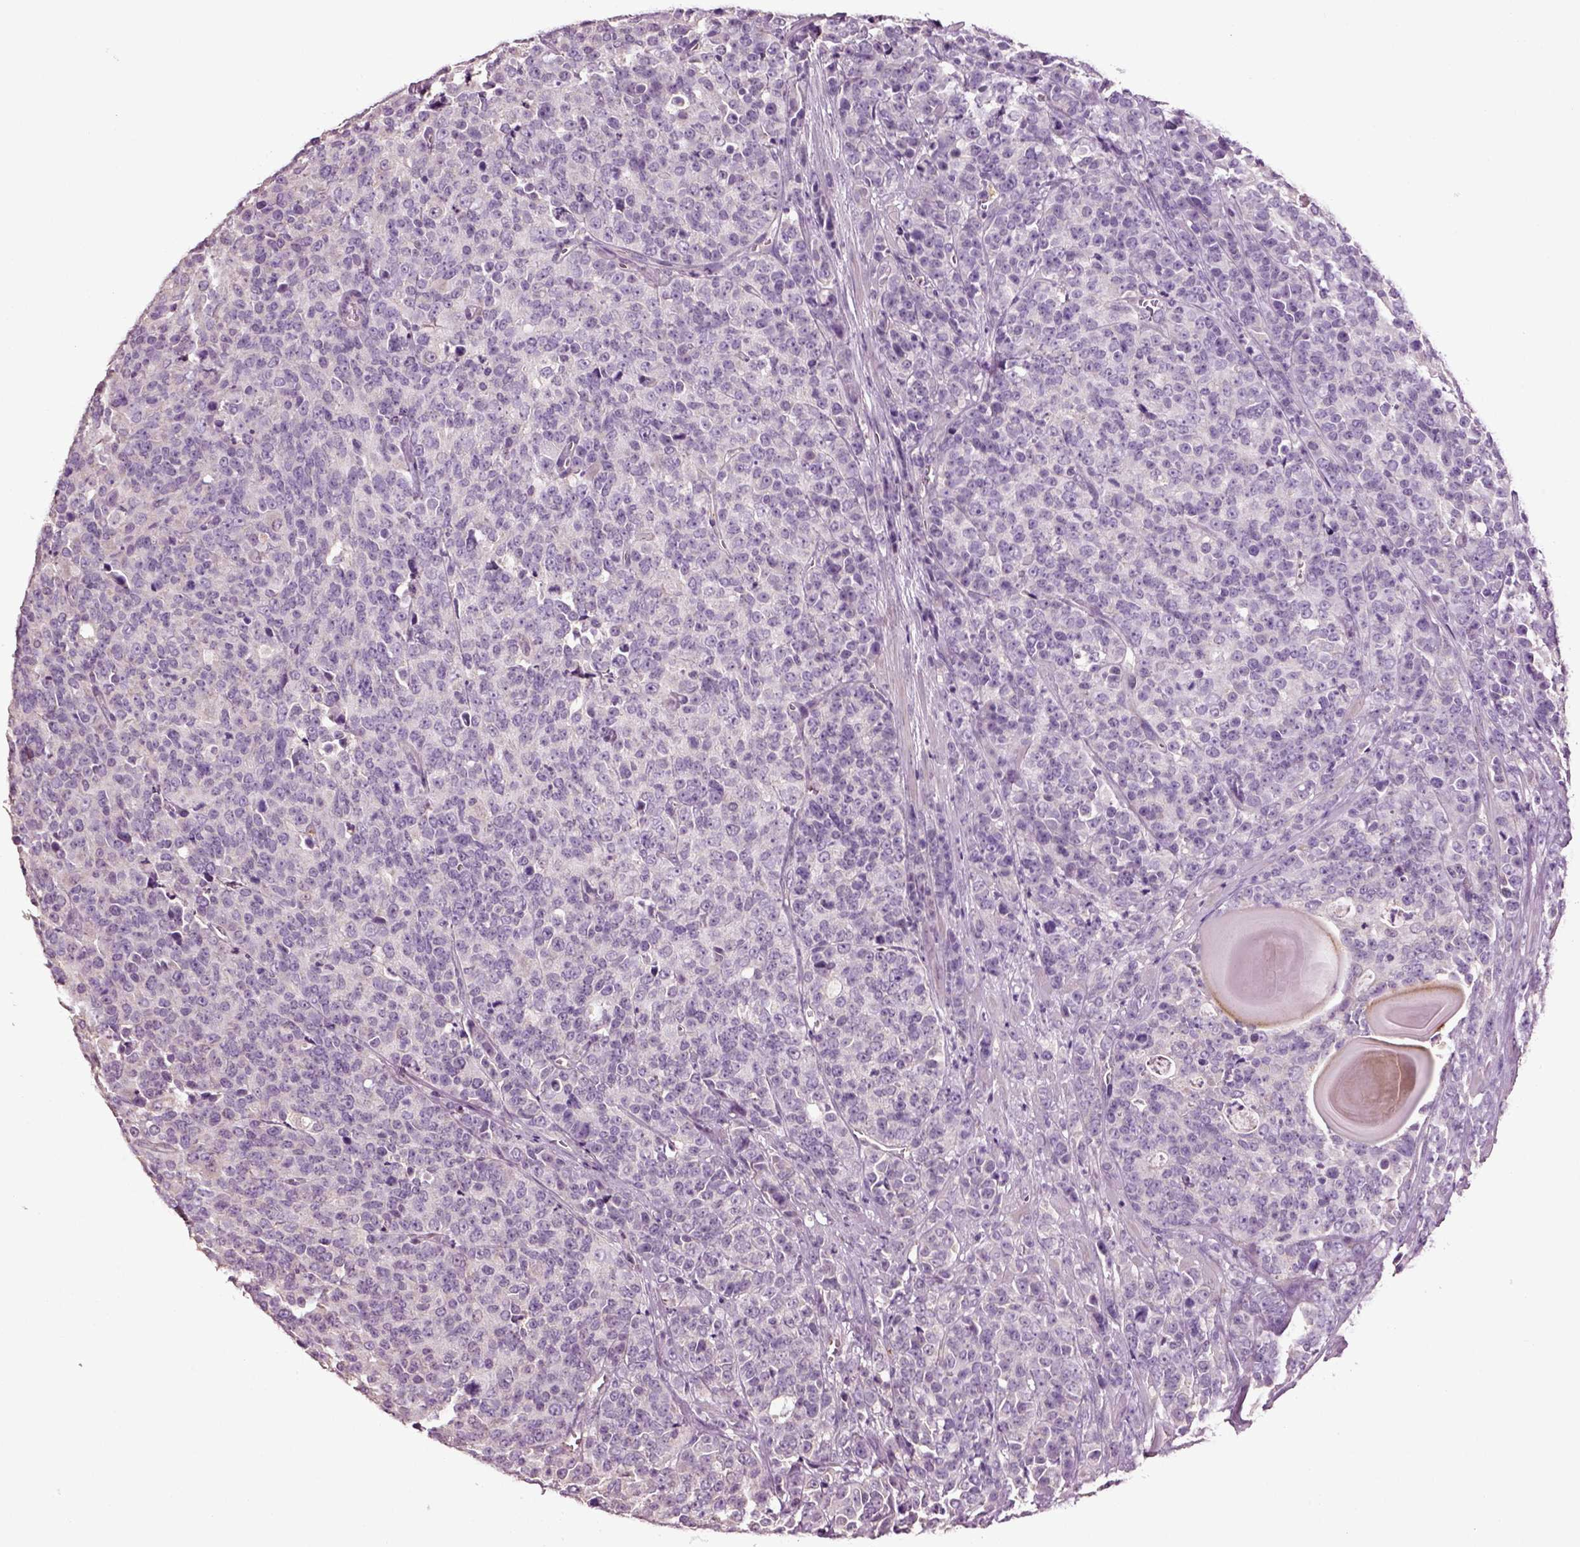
{"staining": {"intensity": "negative", "quantity": "none", "location": "none"}, "tissue": "prostate cancer", "cell_type": "Tumor cells", "image_type": "cancer", "snomed": [{"axis": "morphology", "description": "Adenocarcinoma, NOS"}, {"axis": "topography", "description": "Prostate"}], "caption": "Immunohistochemistry of human prostate cancer (adenocarcinoma) displays no positivity in tumor cells.", "gene": "DEFB118", "patient": {"sex": "male", "age": 67}}